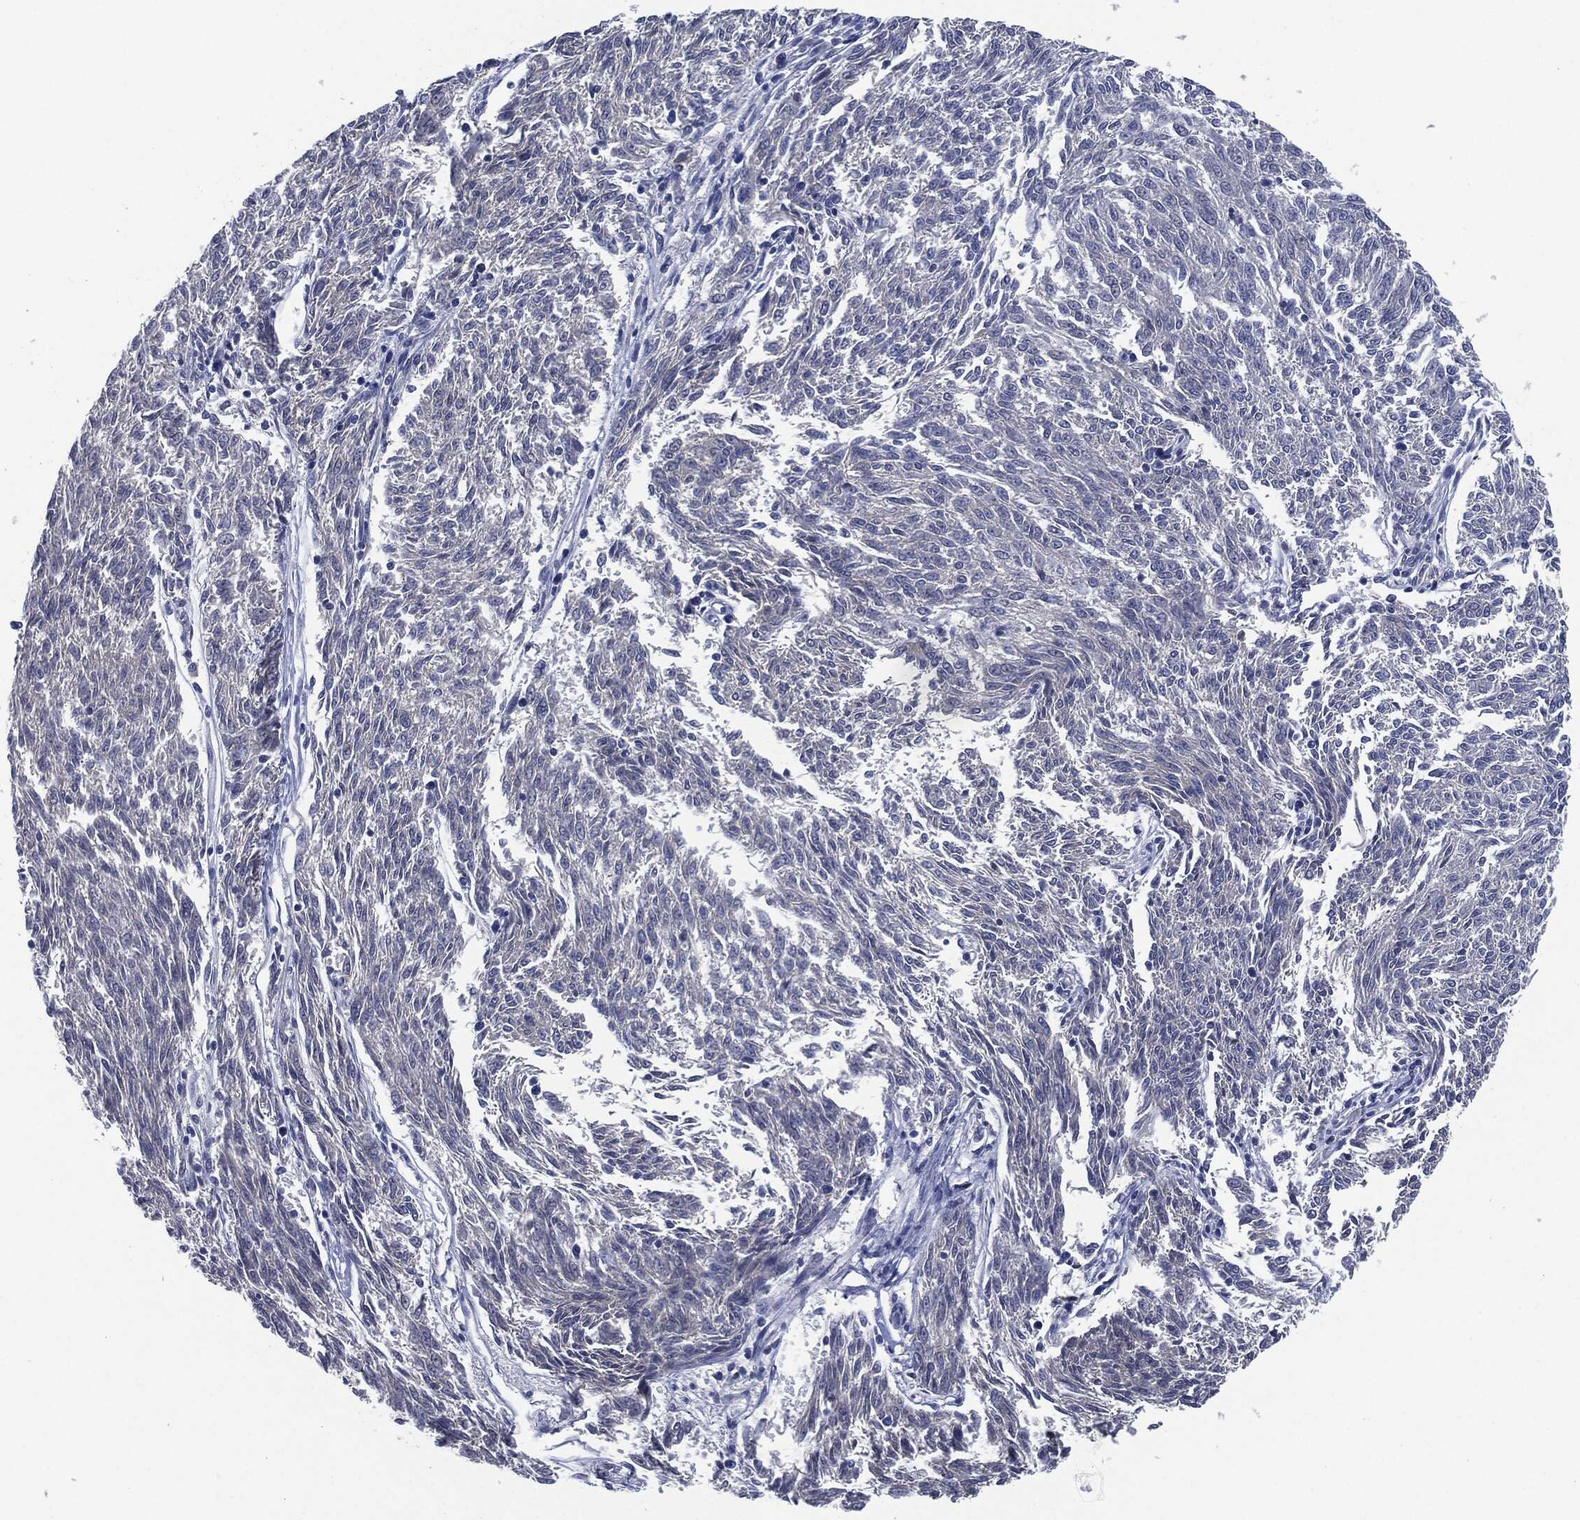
{"staining": {"intensity": "negative", "quantity": "none", "location": "none"}, "tissue": "melanoma", "cell_type": "Tumor cells", "image_type": "cancer", "snomed": [{"axis": "morphology", "description": "Malignant melanoma, NOS"}, {"axis": "topography", "description": "Skin"}], "caption": "IHC photomicrograph of malignant melanoma stained for a protein (brown), which exhibits no staining in tumor cells. The staining was performed using DAB (3,3'-diaminobenzidine) to visualize the protein expression in brown, while the nuclei were stained in blue with hematoxylin (Magnification: 20x).", "gene": "SHROOM2", "patient": {"sex": "female", "age": 72}}